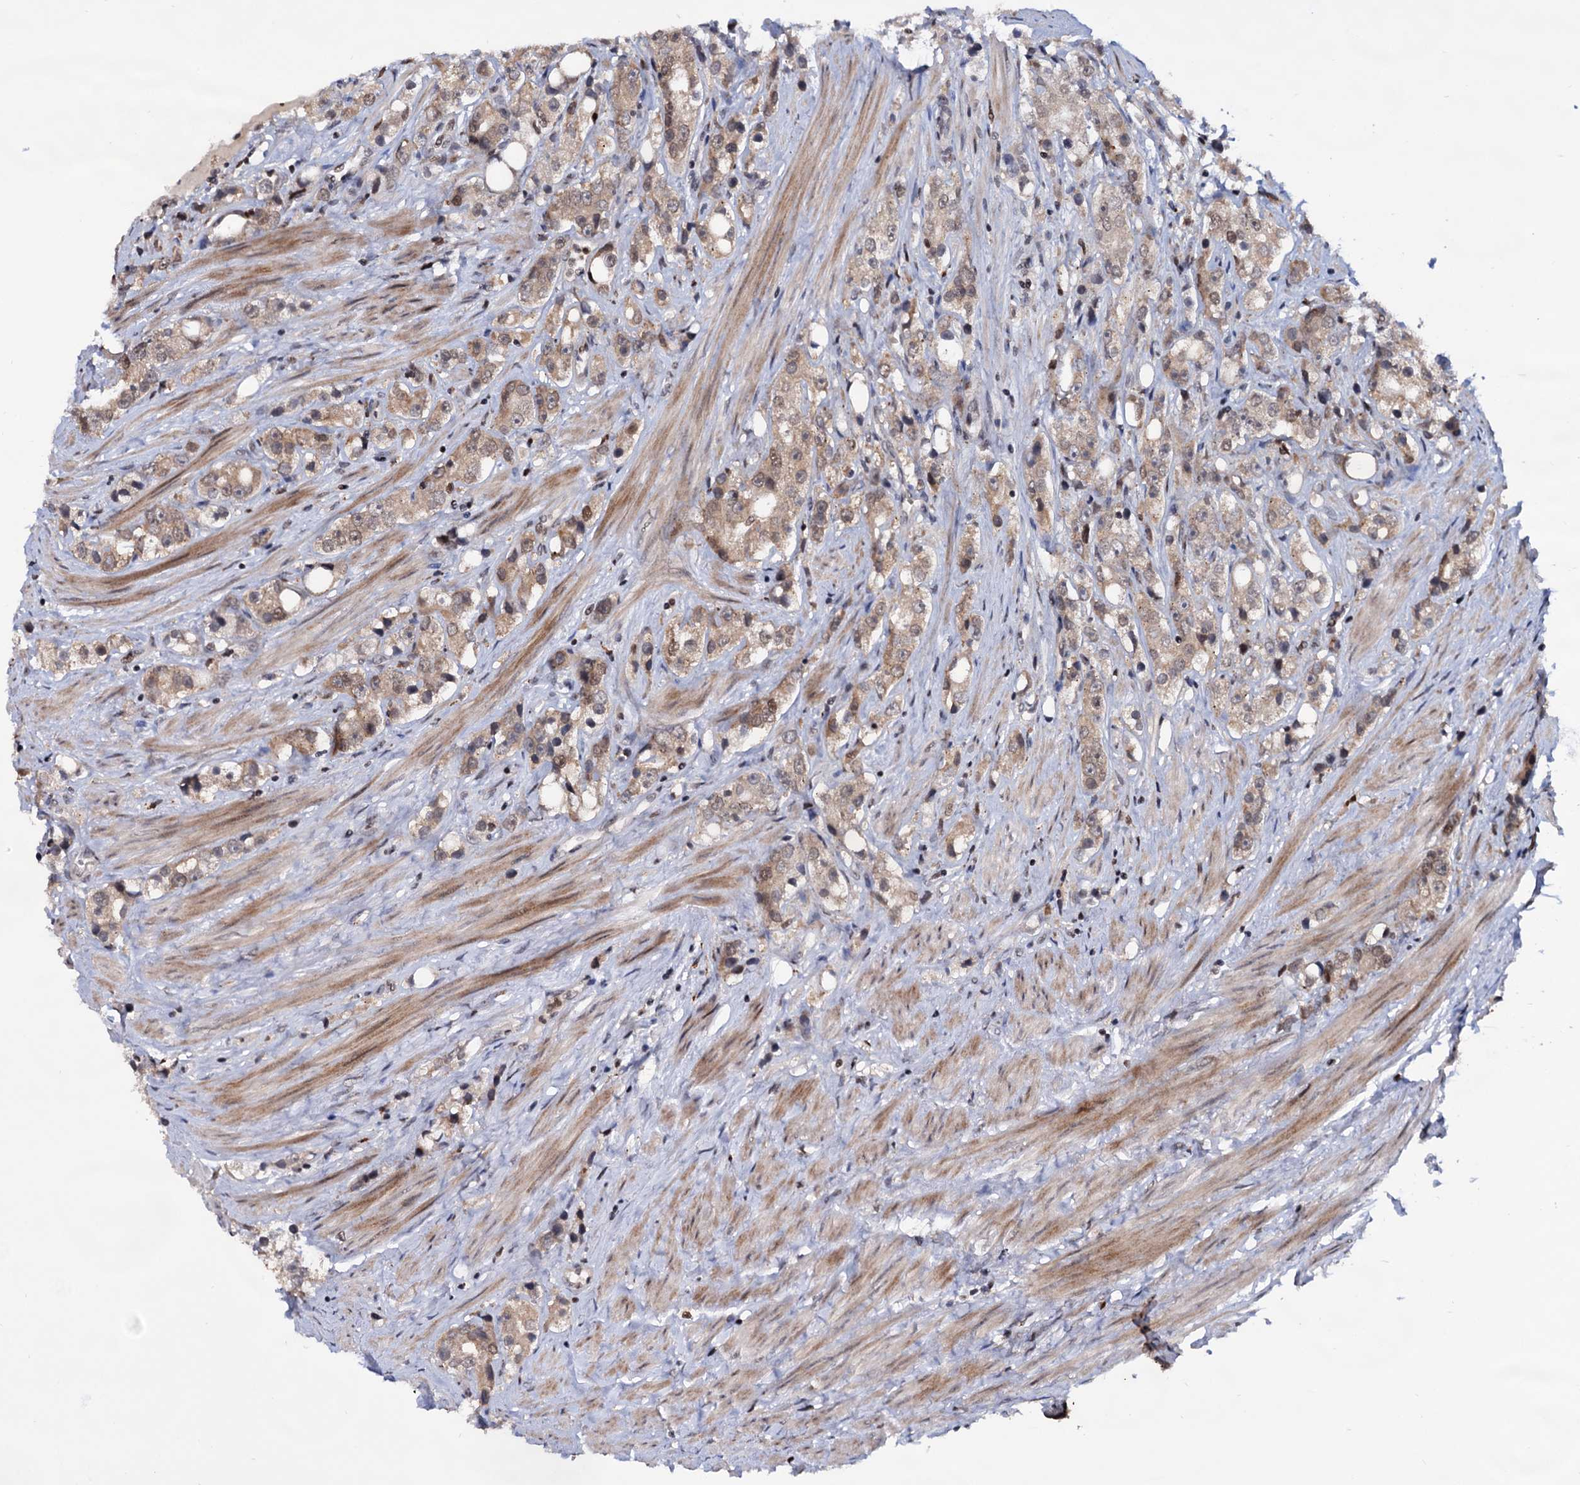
{"staining": {"intensity": "weak", "quantity": ">75%", "location": "cytoplasmic/membranous"}, "tissue": "prostate cancer", "cell_type": "Tumor cells", "image_type": "cancer", "snomed": [{"axis": "morphology", "description": "Adenocarcinoma, NOS"}, {"axis": "topography", "description": "Prostate"}], "caption": "This micrograph demonstrates prostate cancer (adenocarcinoma) stained with immunohistochemistry to label a protein in brown. The cytoplasmic/membranous of tumor cells show weak positivity for the protein. Nuclei are counter-stained blue.", "gene": "RNASEH2B", "patient": {"sex": "male", "age": 79}}